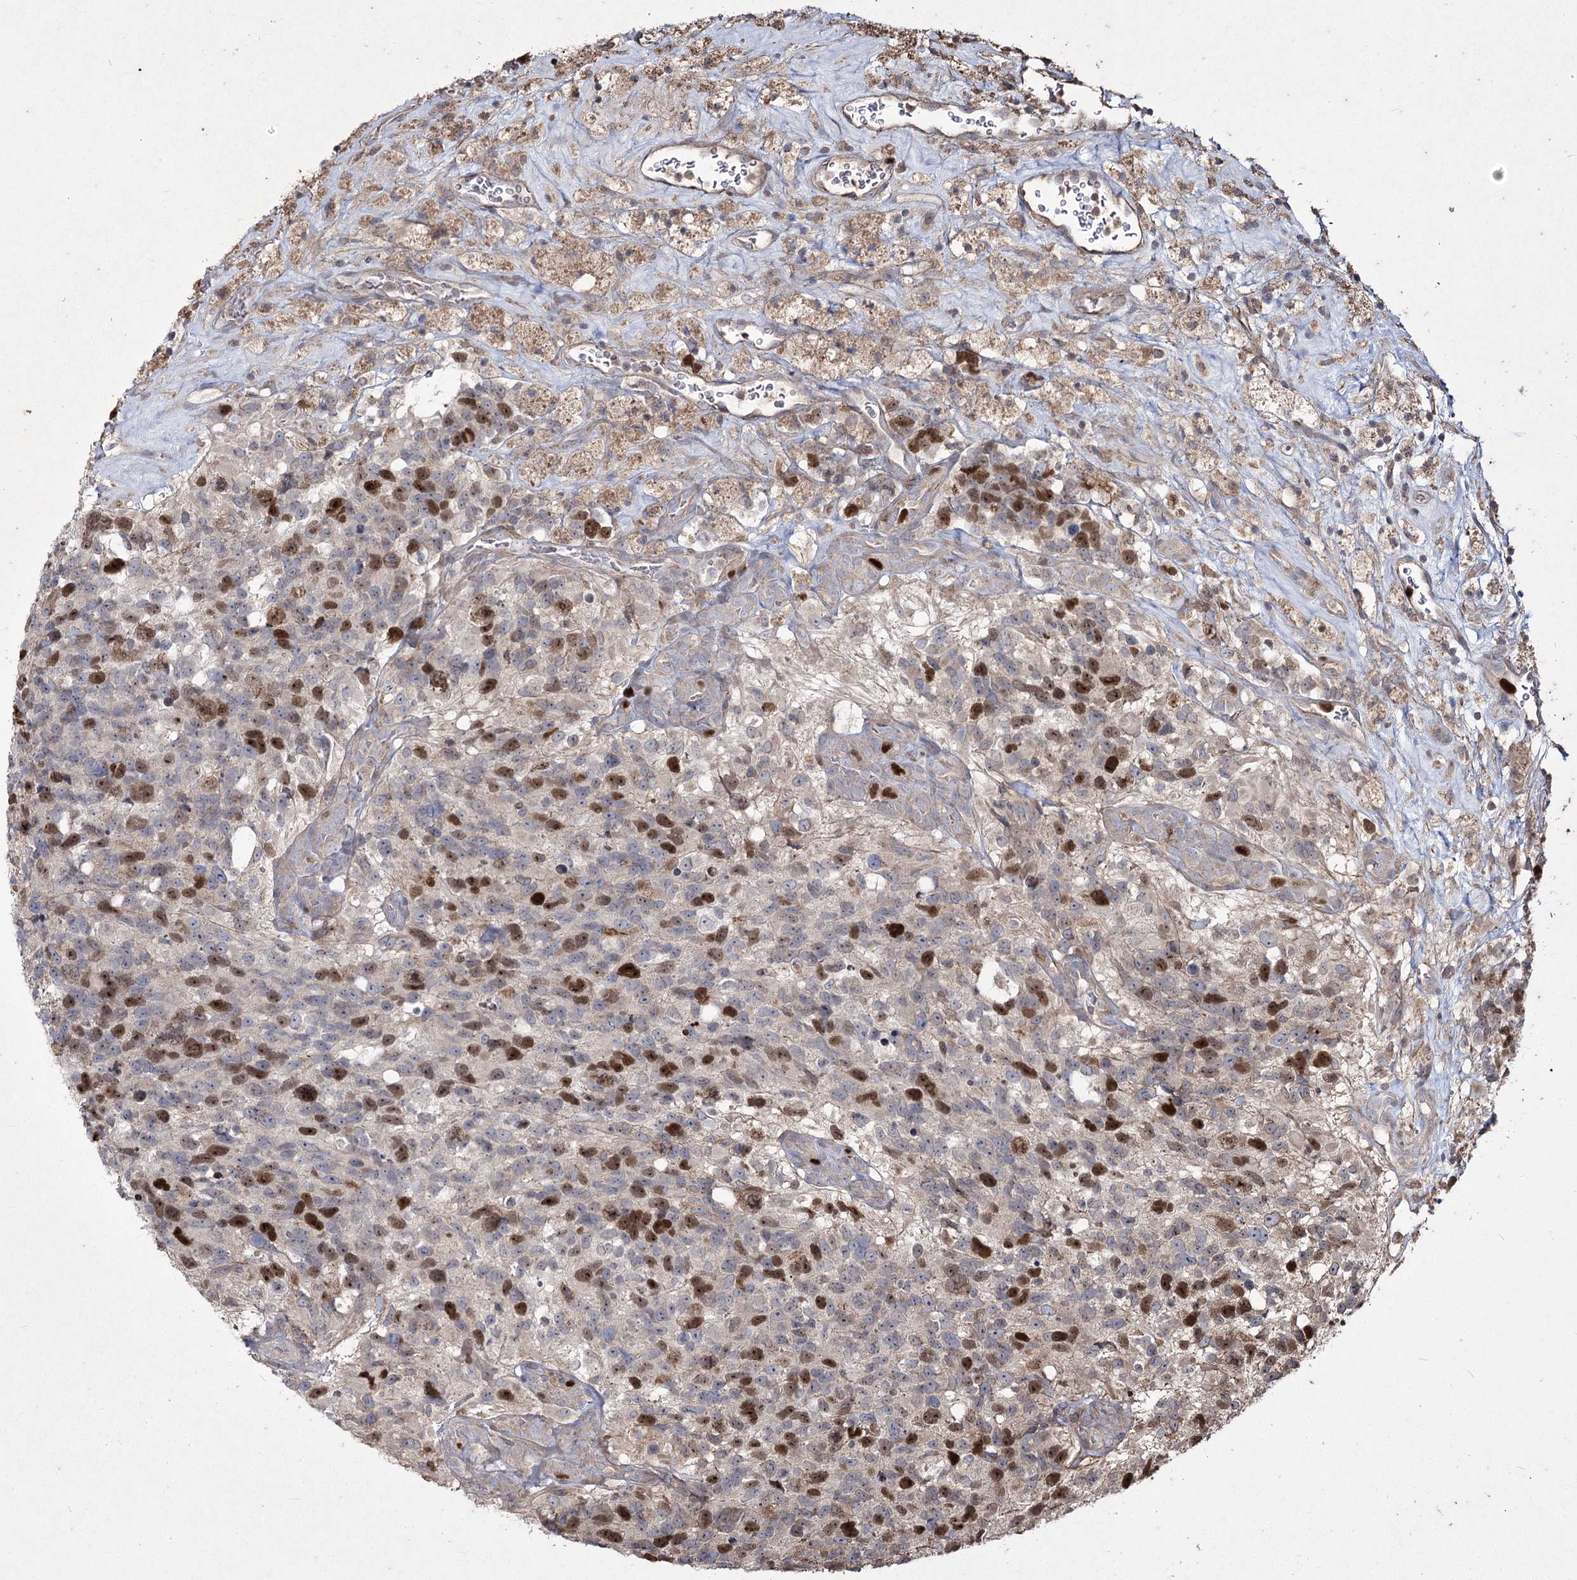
{"staining": {"intensity": "moderate", "quantity": "25%-75%", "location": "nuclear"}, "tissue": "glioma", "cell_type": "Tumor cells", "image_type": "cancer", "snomed": [{"axis": "morphology", "description": "Glioma, malignant, High grade"}, {"axis": "topography", "description": "Brain"}], "caption": "This micrograph demonstrates immunohistochemistry (IHC) staining of human malignant glioma (high-grade), with medium moderate nuclear staining in about 25%-75% of tumor cells.", "gene": "PRC1", "patient": {"sex": "male", "age": 76}}